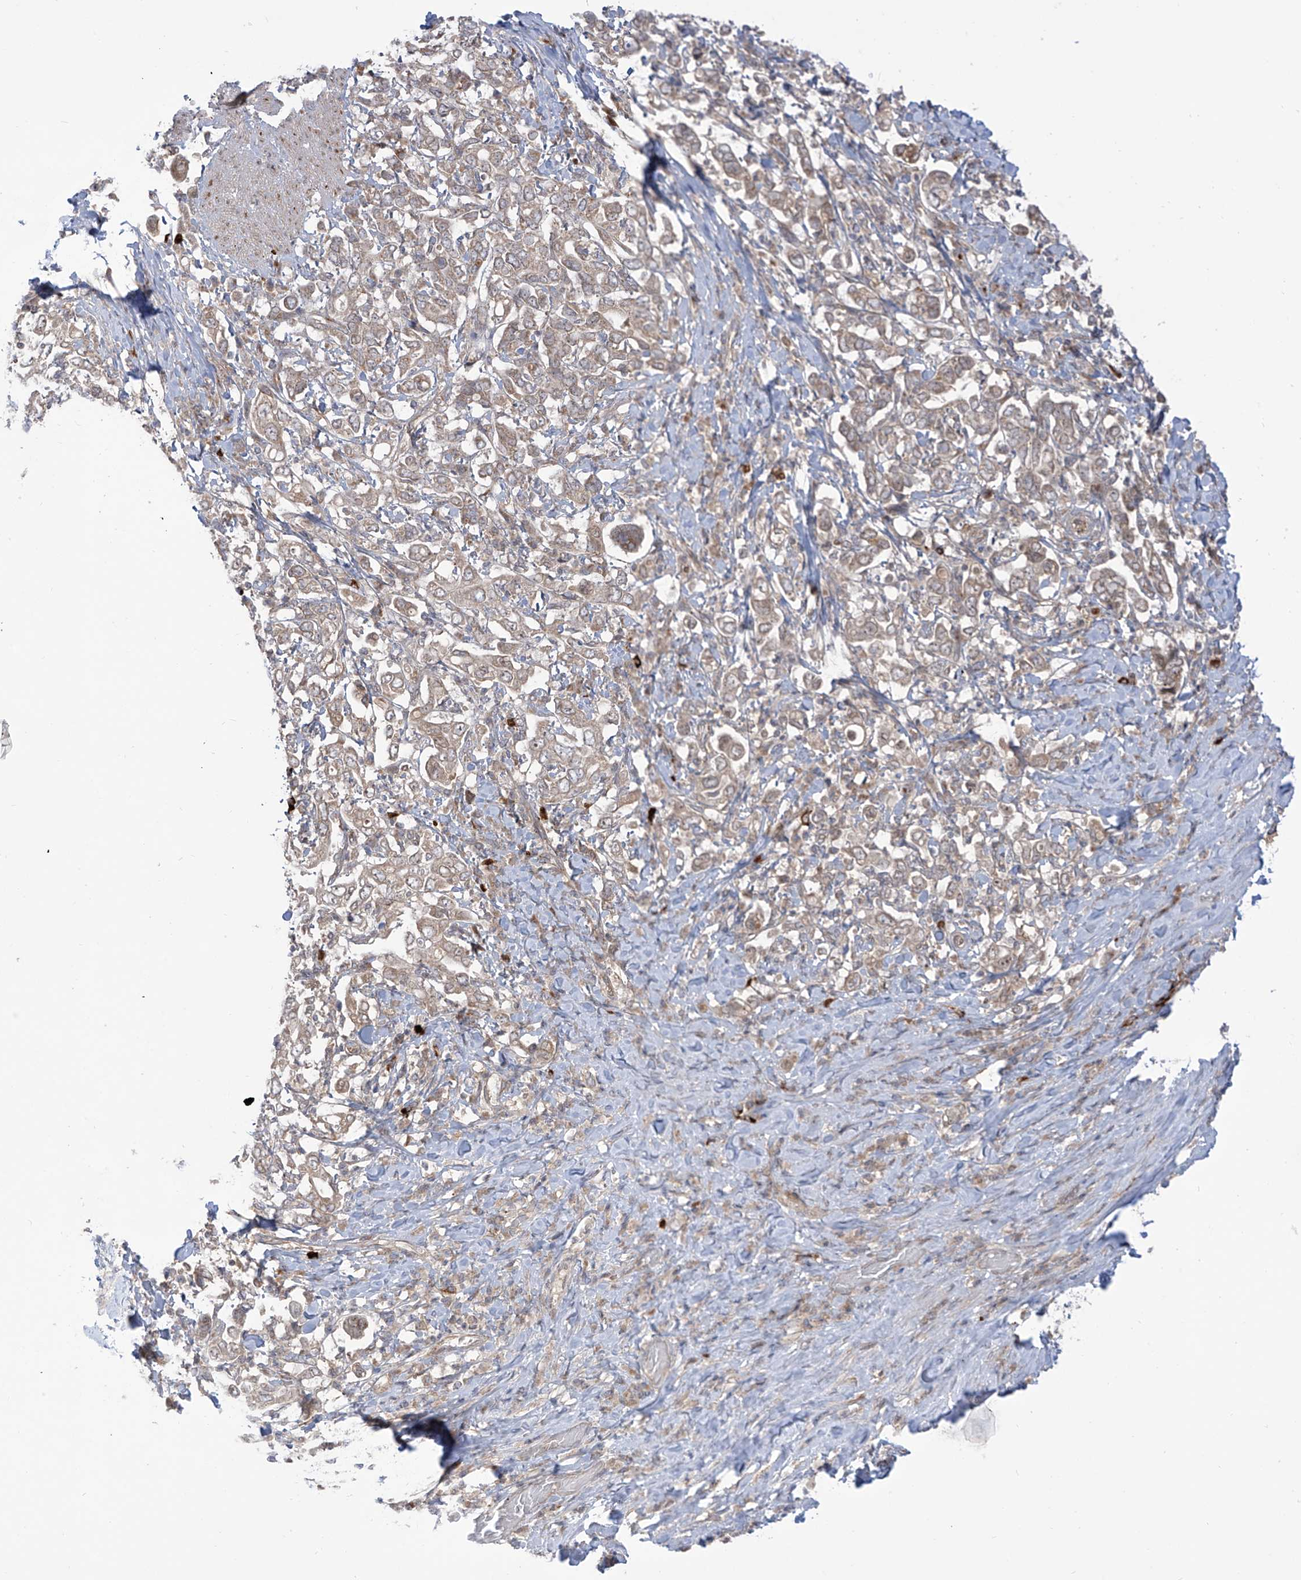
{"staining": {"intensity": "weak", "quantity": ">75%", "location": "cytoplasmic/membranous"}, "tissue": "stomach cancer", "cell_type": "Tumor cells", "image_type": "cancer", "snomed": [{"axis": "morphology", "description": "Adenocarcinoma, NOS"}, {"axis": "topography", "description": "Stomach, upper"}], "caption": "Stomach cancer (adenocarcinoma) stained with a brown dye reveals weak cytoplasmic/membranous positive positivity in about >75% of tumor cells.", "gene": "TRIM67", "patient": {"sex": "male", "age": 62}}